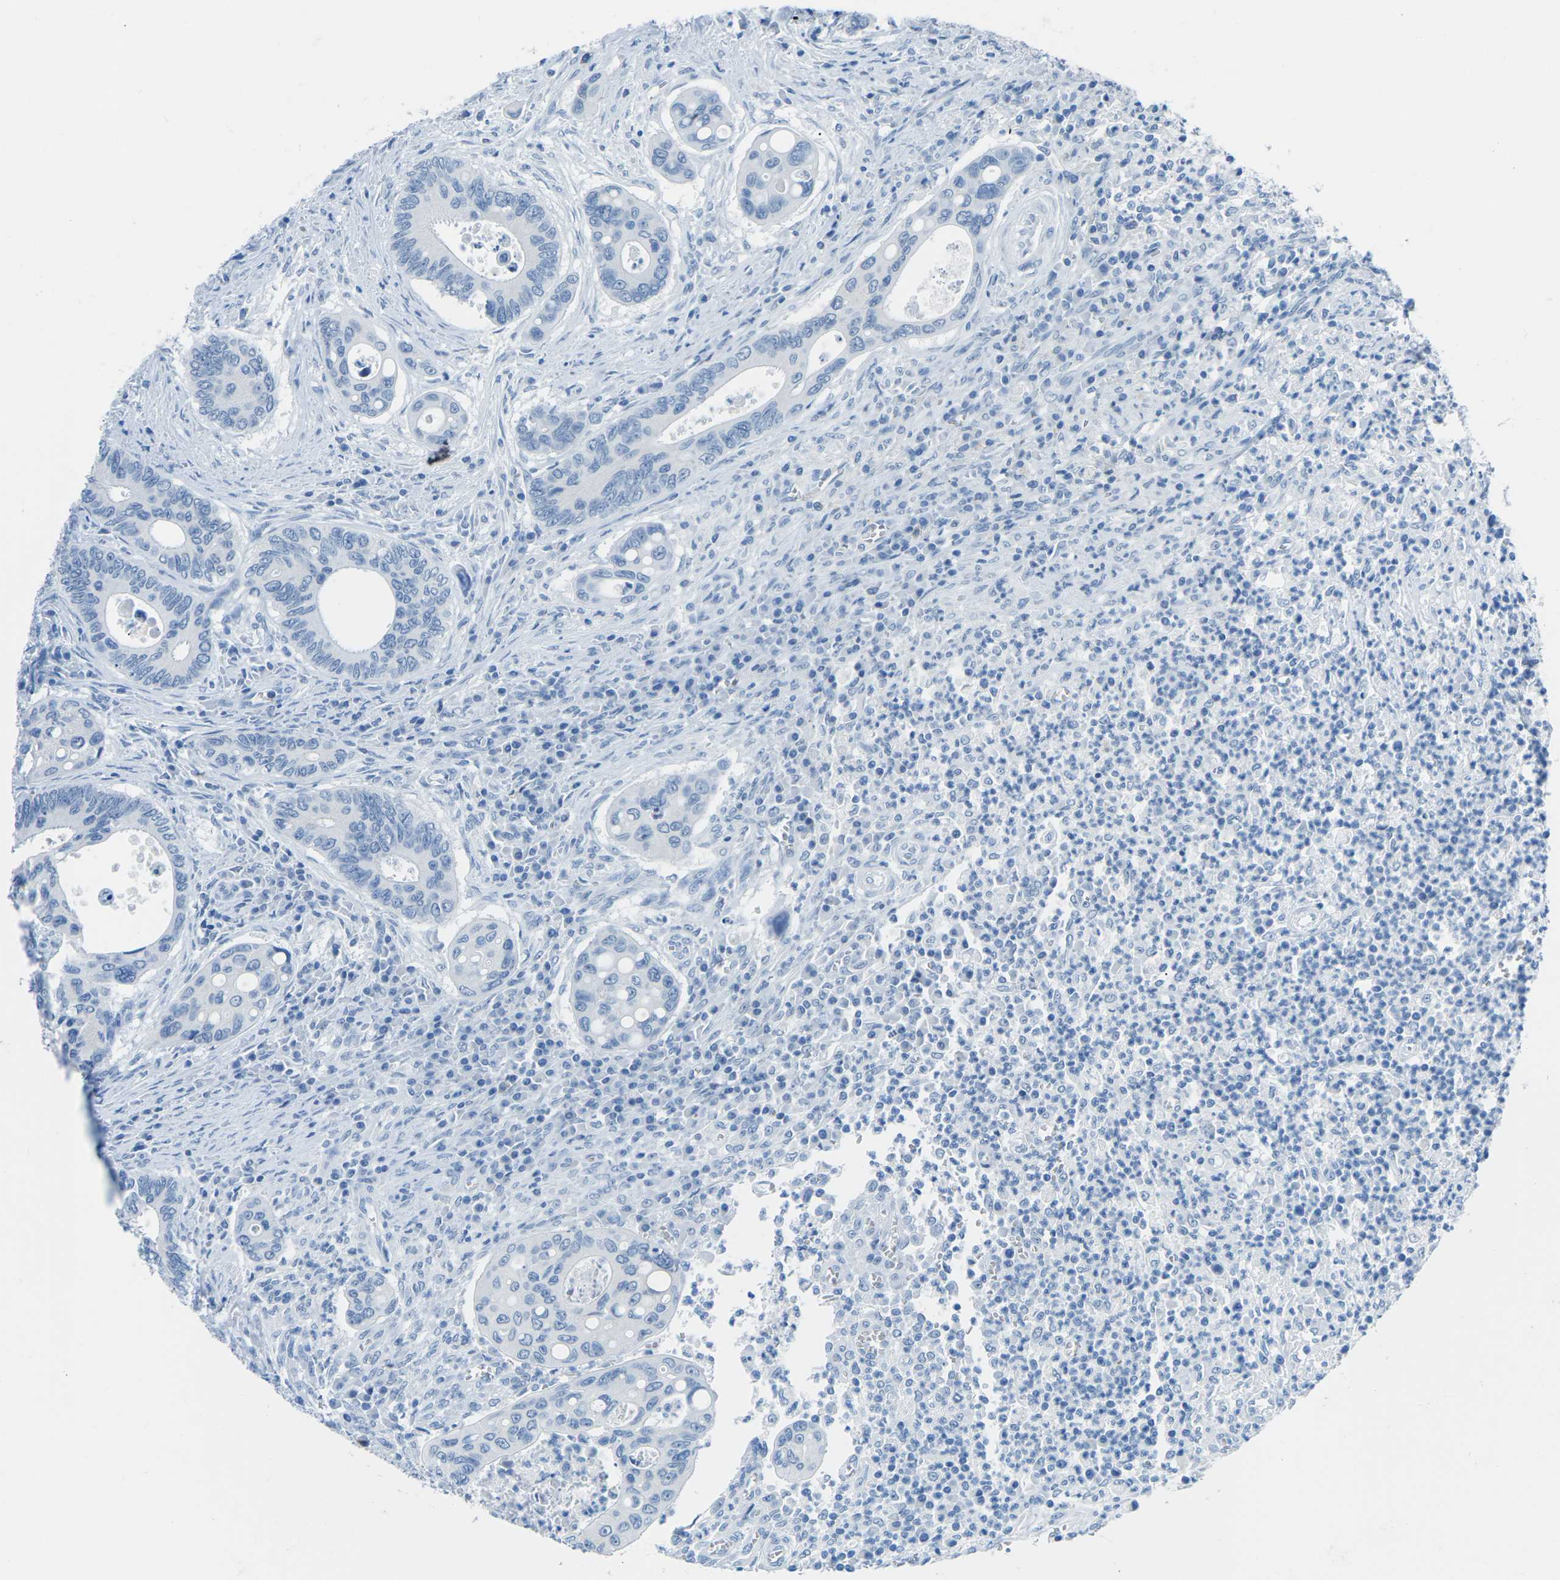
{"staining": {"intensity": "negative", "quantity": "none", "location": "none"}, "tissue": "colorectal cancer", "cell_type": "Tumor cells", "image_type": "cancer", "snomed": [{"axis": "morphology", "description": "Inflammation, NOS"}, {"axis": "morphology", "description": "Adenocarcinoma, NOS"}, {"axis": "topography", "description": "Colon"}], "caption": "A high-resolution histopathology image shows immunohistochemistry staining of colorectal adenocarcinoma, which shows no significant positivity in tumor cells. The staining was performed using DAB to visualize the protein expression in brown, while the nuclei were stained in blue with hematoxylin (Magnification: 20x).", "gene": "MYH8", "patient": {"sex": "male", "age": 72}}